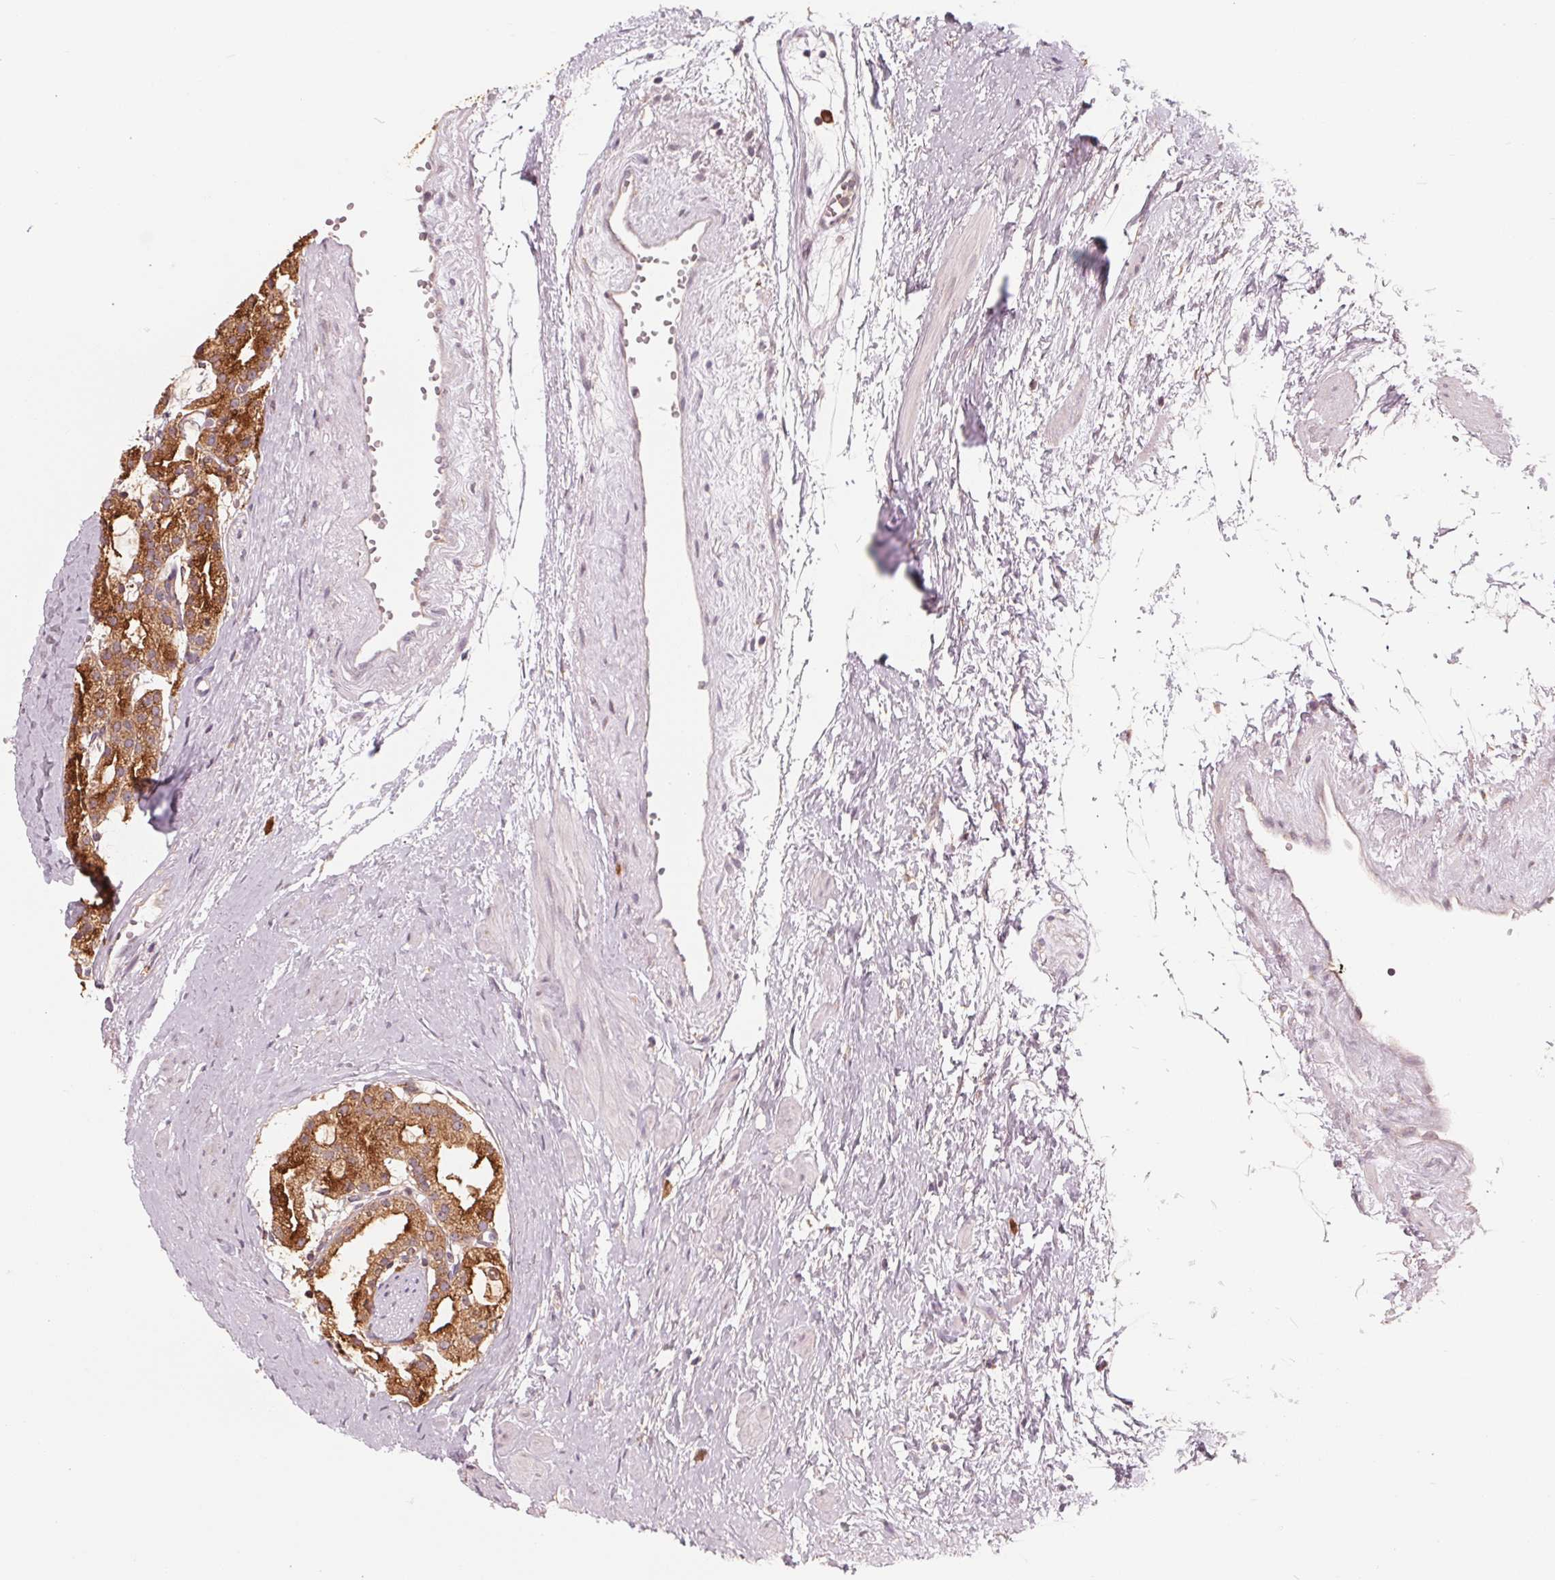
{"staining": {"intensity": "moderate", "quantity": ">75%", "location": "cytoplasmic/membranous"}, "tissue": "prostate cancer", "cell_type": "Tumor cells", "image_type": "cancer", "snomed": [{"axis": "morphology", "description": "Adenocarcinoma, High grade"}, {"axis": "topography", "description": "Prostate"}], "caption": "Brown immunohistochemical staining in human adenocarcinoma (high-grade) (prostate) displays moderate cytoplasmic/membranous expression in approximately >75% of tumor cells. (DAB IHC with brightfield microscopy, high magnification).", "gene": "GIGYF2", "patient": {"sex": "male", "age": 71}}